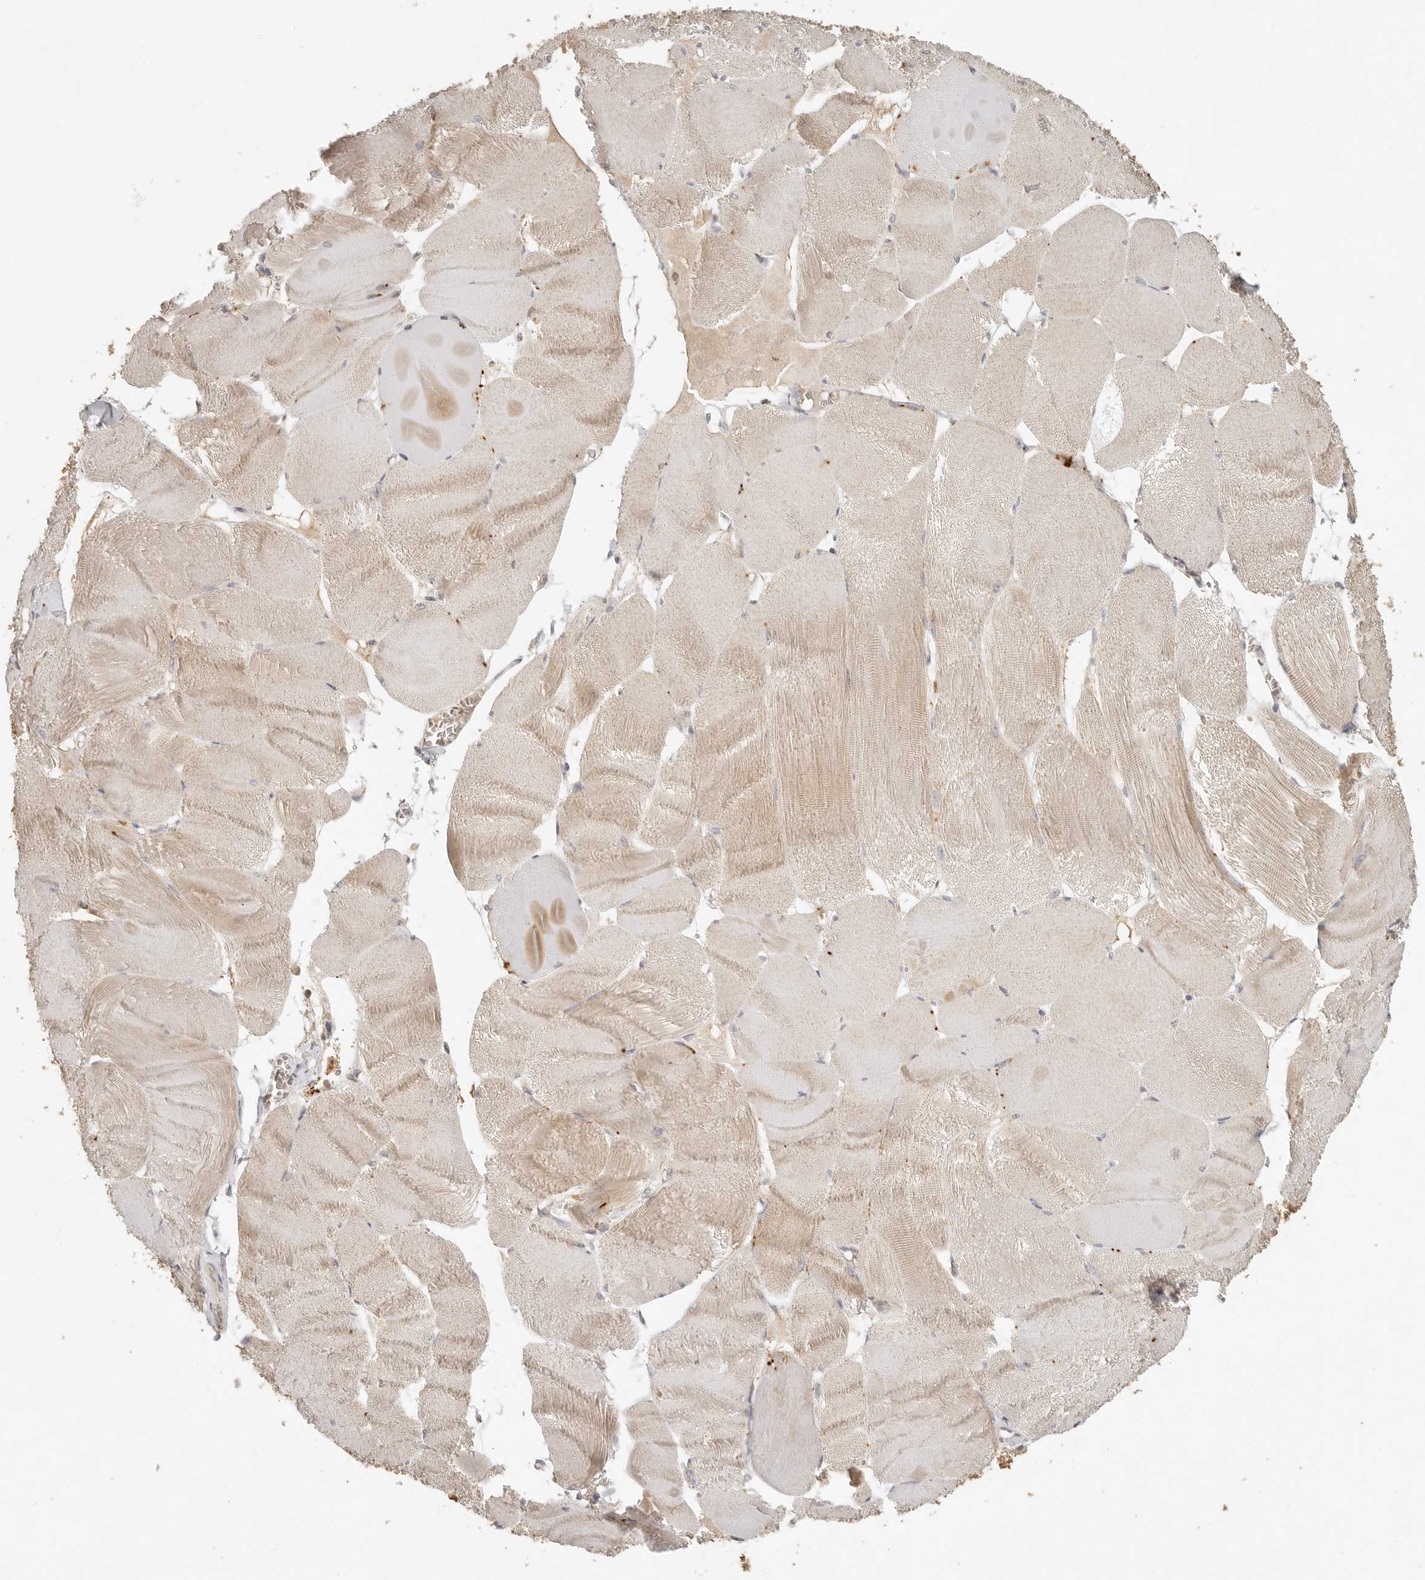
{"staining": {"intensity": "moderate", "quantity": "25%-75%", "location": "cytoplasmic/membranous"}, "tissue": "skeletal muscle", "cell_type": "Myocytes", "image_type": "normal", "snomed": [{"axis": "morphology", "description": "Normal tissue, NOS"}, {"axis": "morphology", "description": "Basal cell carcinoma"}, {"axis": "topography", "description": "Skeletal muscle"}], "caption": "Human skeletal muscle stained for a protein (brown) exhibits moderate cytoplasmic/membranous positive expression in about 25%-75% of myocytes.", "gene": "MRPL55", "patient": {"sex": "female", "age": 64}}